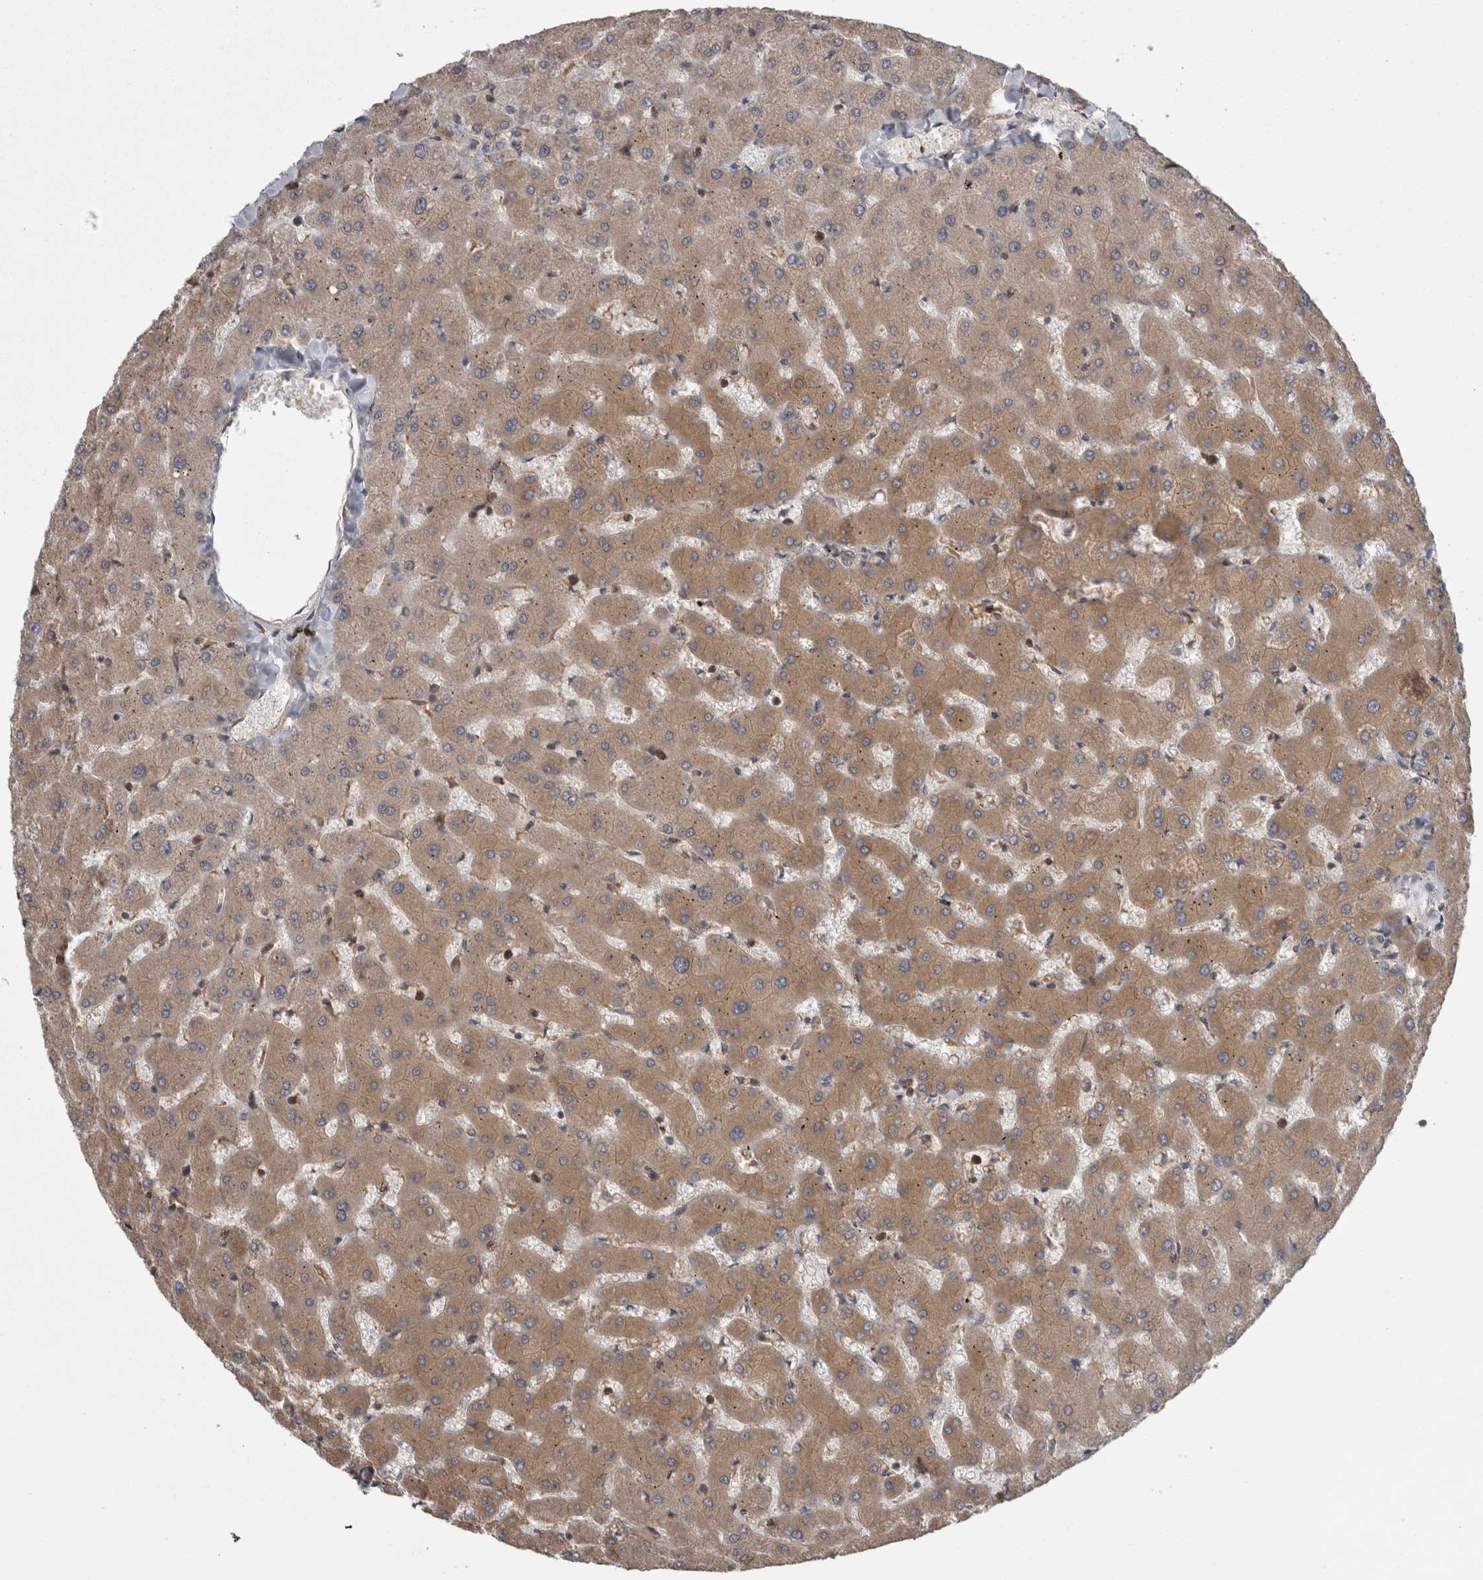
{"staining": {"intensity": "weak", "quantity": ">75%", "location": "cytoplasmic/membranous"}, "tissue": "liver", "cell_type": "Cholangiocytes", "image_type": "normal", "snomed": [{"axis": "morphology", "description": "Normal tissue, NOS"}, {"axis": "topography", "description": "Liver"}], "caption": "The immunohistochemical stain highlights weak cytoplasmic/membranous staining in cholangiocytes of normal liver. (DAB IHC with brightfield microscopy, high magnification).", "gene": "SMCR8", "patient": {"sex": "female", "age": 63}}